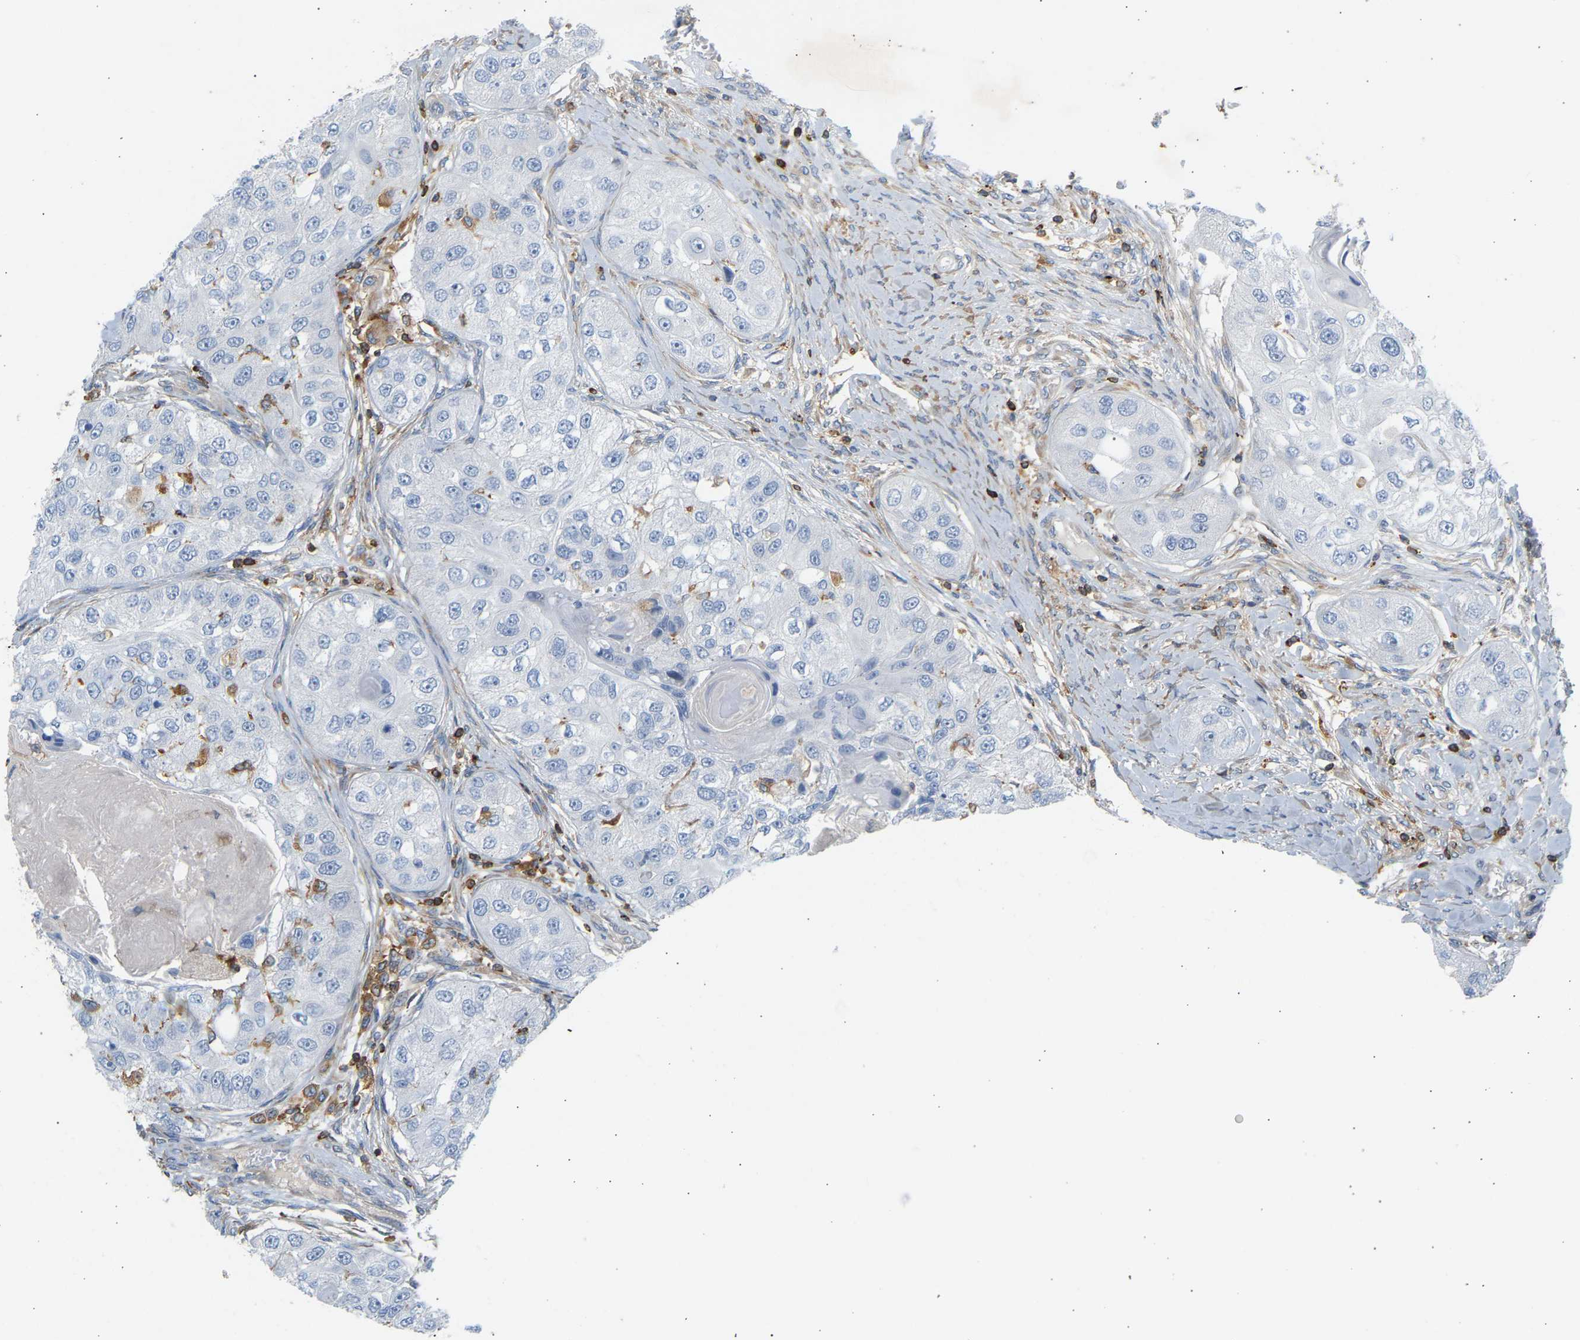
{"staining": {"intensity": "negative", "quantity": "none", "location": "none"}, "tissue": "head and neck cancer", "cell_type": "Tumor cells", "image_type": "cancer", "snomed": [{"axis": "morphology", "description": "Normal tissue, NOS"}, {"axis": "morphology", "description": "Squamous cell carcinoma, NOS"}, {"axis": "topography", "description": "Skeletal muscle"}, {"axis": "topography", "description": "Head-Neck"}], "caption": "This micrograph is of squamous cell carcinoma (head and neck) stained with immunohistochemistry to label a protein in brown with the nuclei are counter-stained blue. There is no expression in tumor cells.", "gene": "FNBP1", "patient": {"sex": "male", "age": 51}}